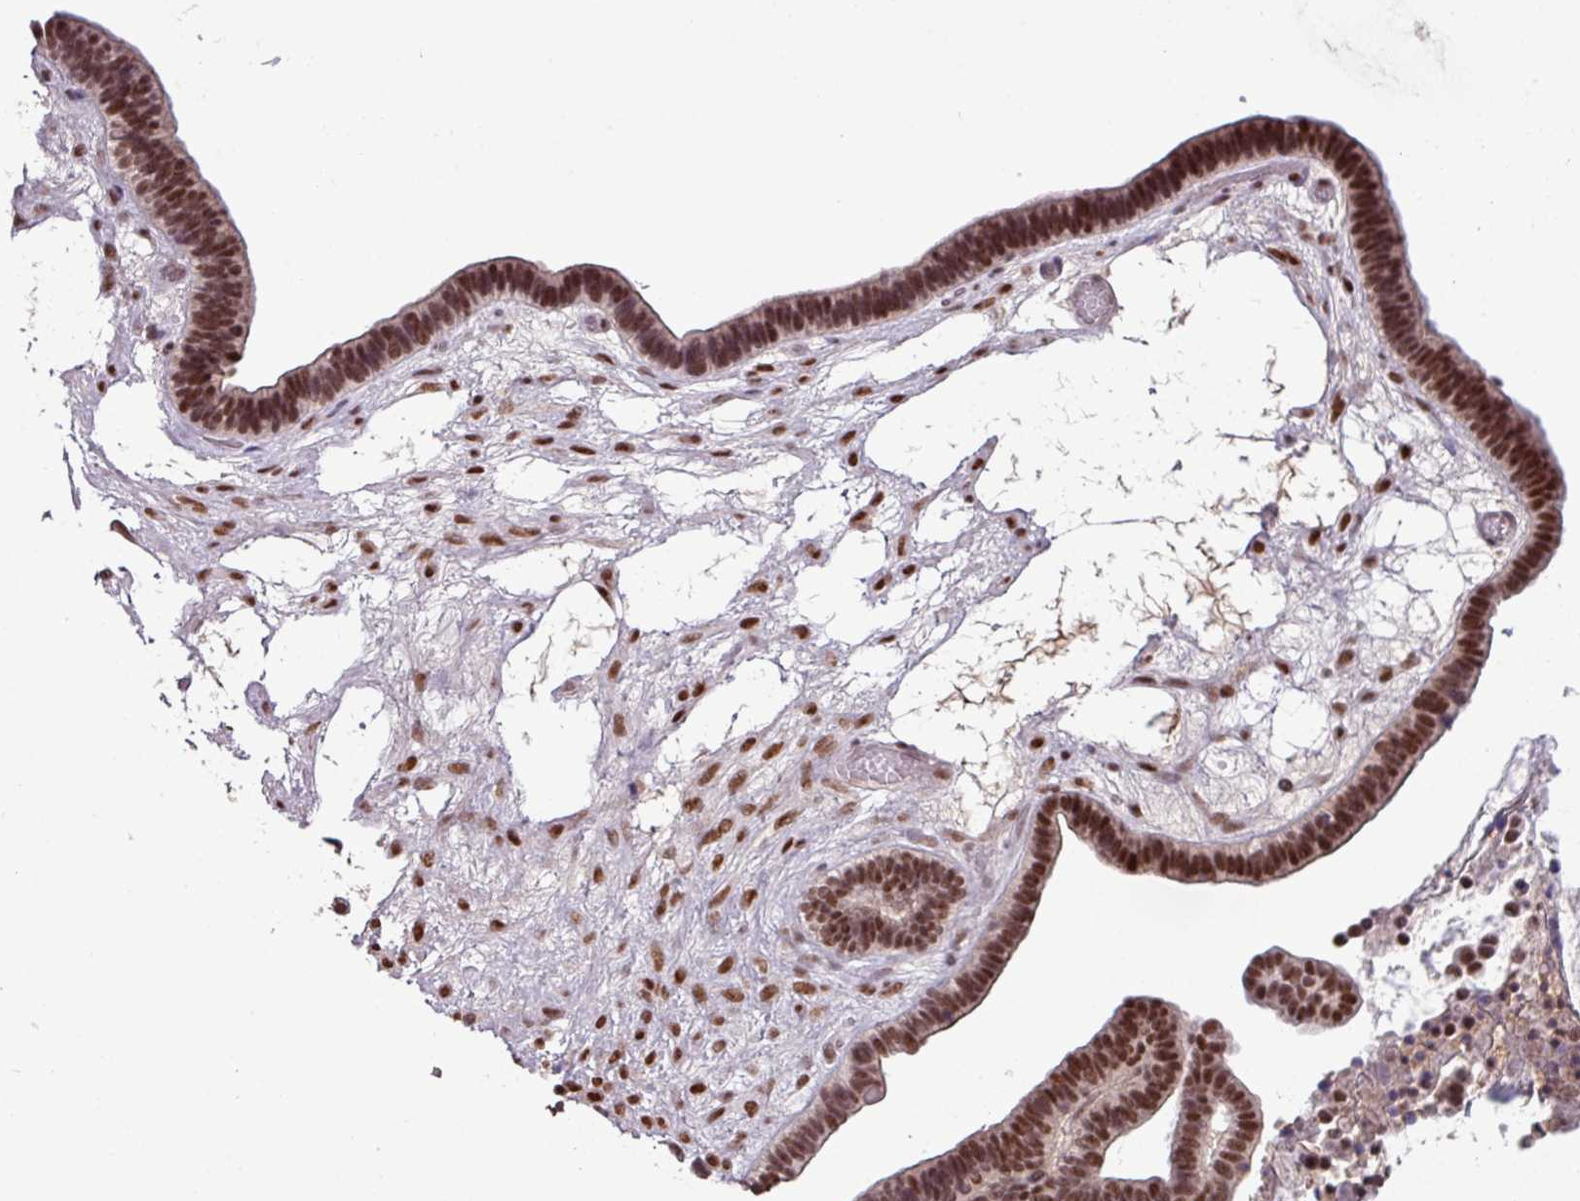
{"staining": {"intensity": "strong", "quantity": ">75%", "location": "nuclear"}, "tissue": "ovarian cancer", "cell_type": "Tumor cells", "image_type": "cancer", "snomed": [{"axis": "morphology", "description": "Cystadenocarcinoma, serous, NOS"}, {"axis": "topography", "description": "Ovary"}], "caption": "The immunohistochemical stain labels strong nuclear expression in tumor cells of ovarian cancer tissue.", "gene": "IRF2BPL", "patient": {"sex": "female", "age": 56}}